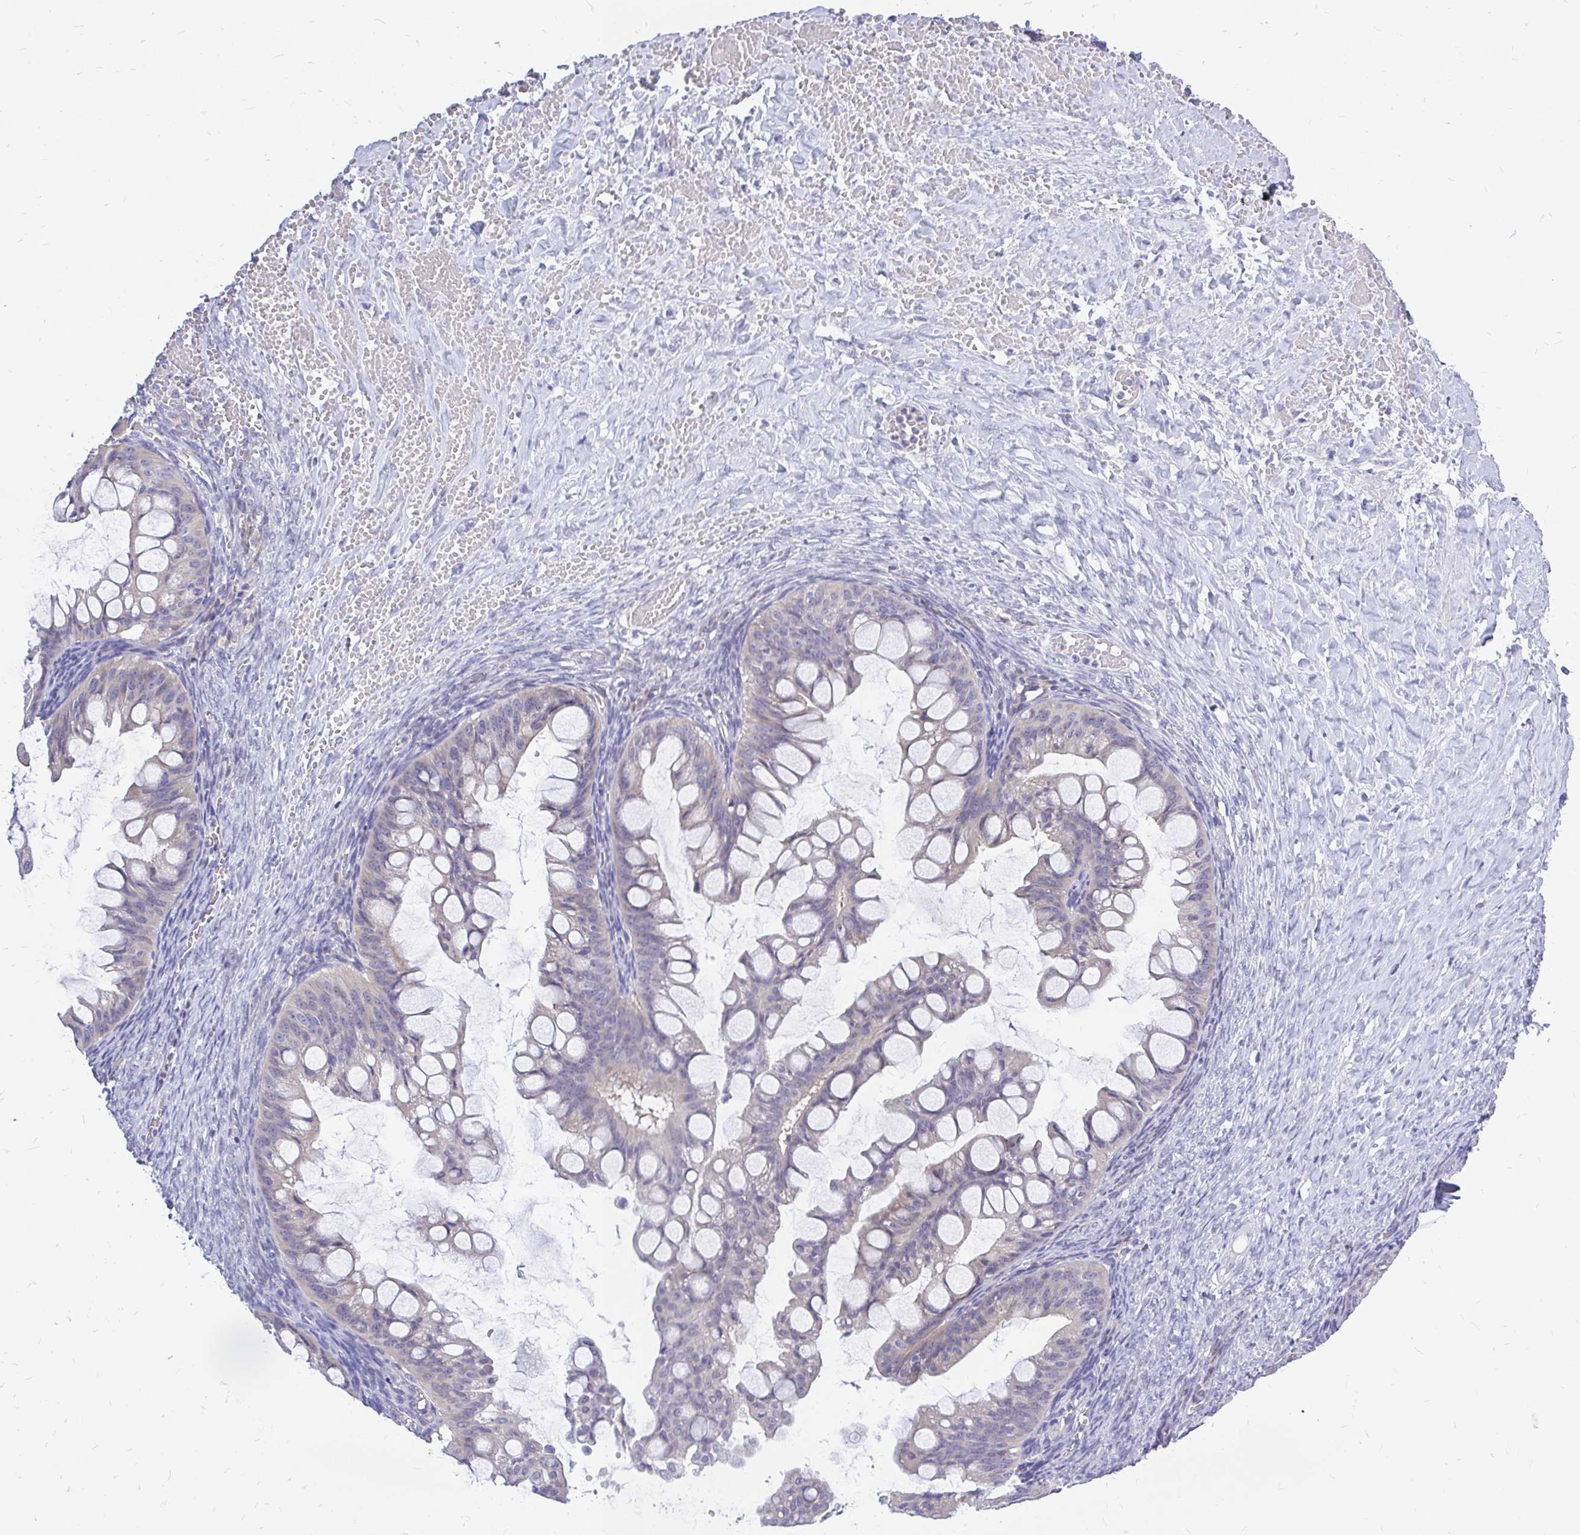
{"staining": {"intensity": "negative", "quantity": "none", "location": "none"}, "tissue": "ovarian cancer", "cell_type": "Tumor cells", "image_type": "cancer", "snomed": [{"axis": "morphology", "description": "Cystadenocarcinoma, mucinous, NOS"}, {"axis": "topography", "description": "Ovary"}], "caption": "A histopathology image of ovarian cancer stained for a protein displays no brown staining in tumor cells.", "gene": "MAP1LC3A", "patient": {"sex": "female", "age": 73}}